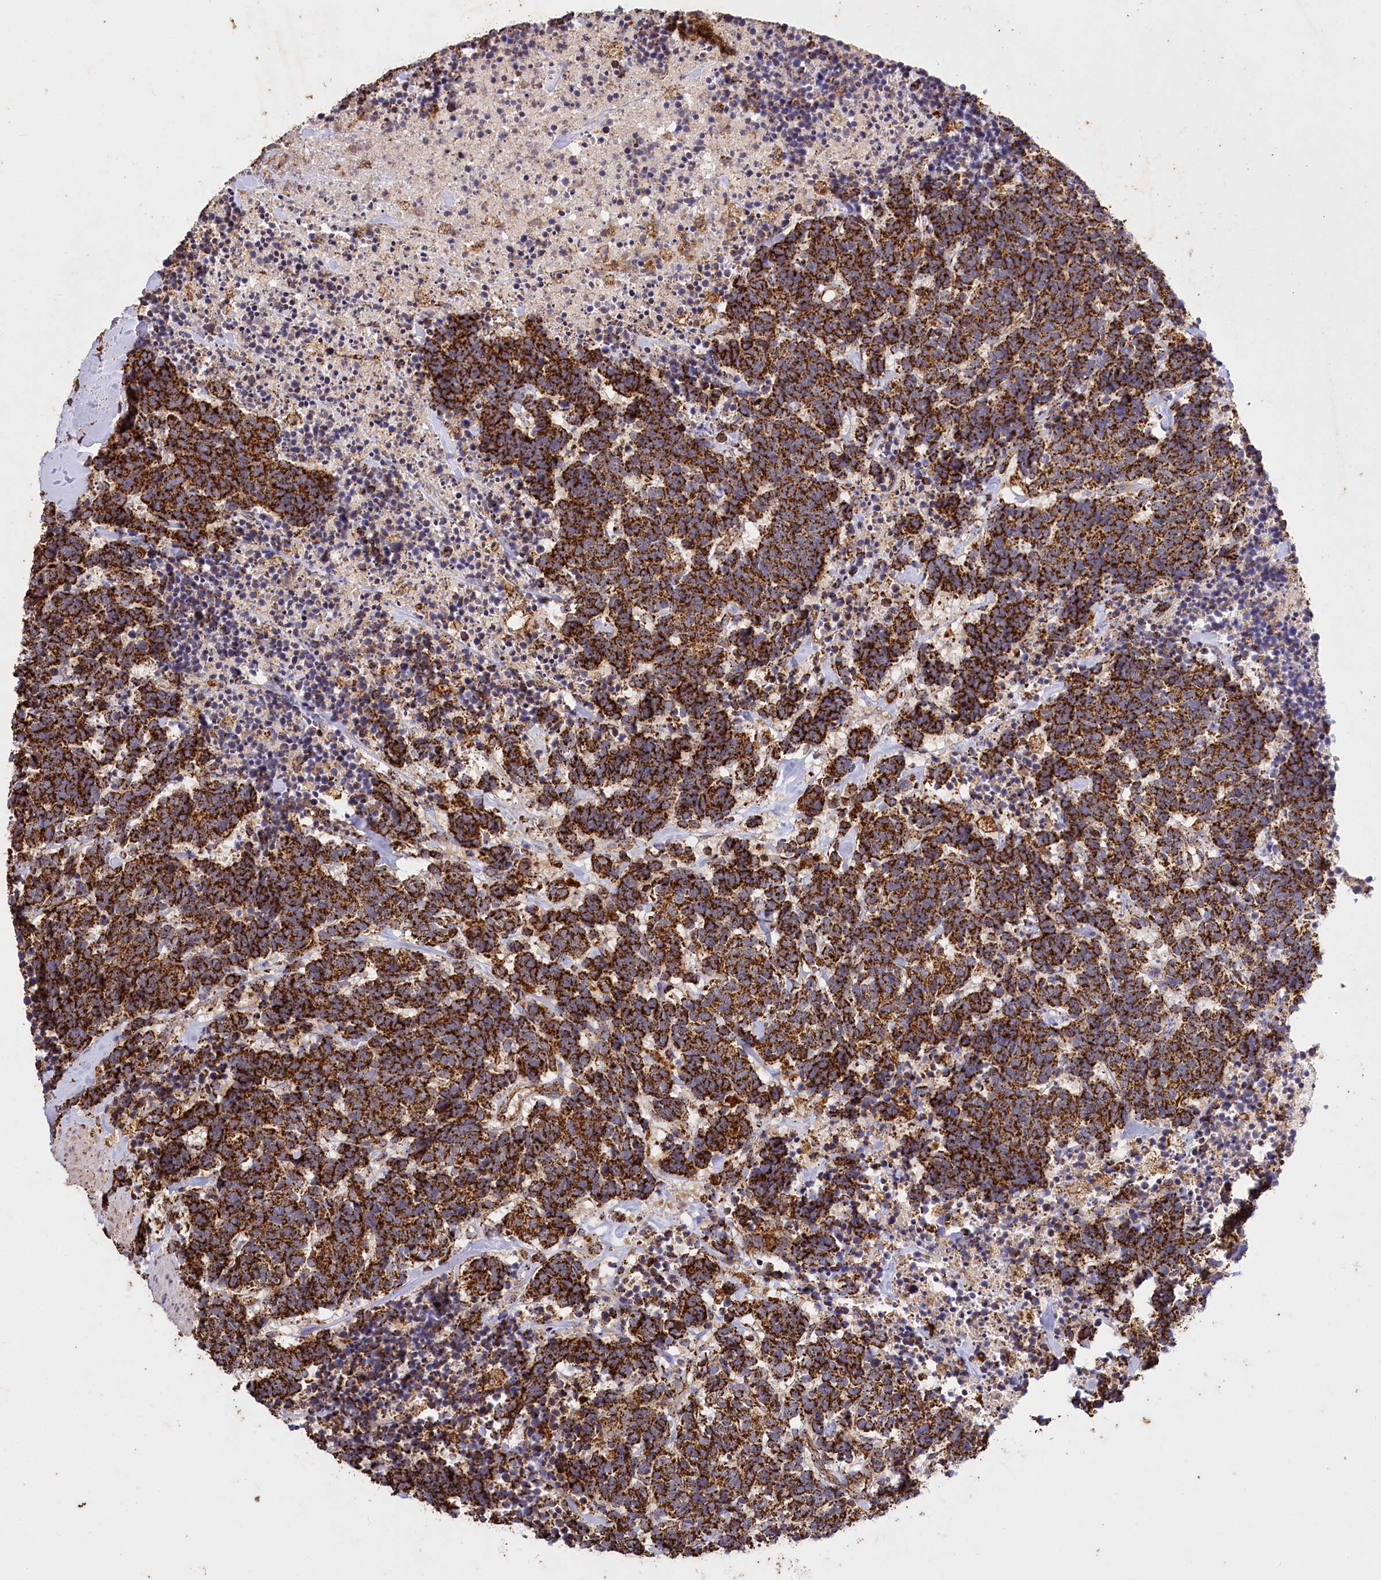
{"staining": {"intensity": "strong", "quantity": ">75%", "location": "cytoplasmic/membranous"}, "tissue": "carcinoid", "cell_type": "Tumor cells", "image_type": "cancer", "snomed": [{"axis": "morphology", "description": "Carcinoma, NOS"}, {"axis": "morphology", "description": "Carcinoid, malignant, NOS"}, {"axis": "topography", "description": "Urinary bladder"}], "caption": "Human carcinoid stained with a brown dye demonstrates strong cytoplasmic/membranous positive expression in approximately >75% of tumor cells.", "gene": "CARD19", "patient": {"sex": "male", "age": 57}}